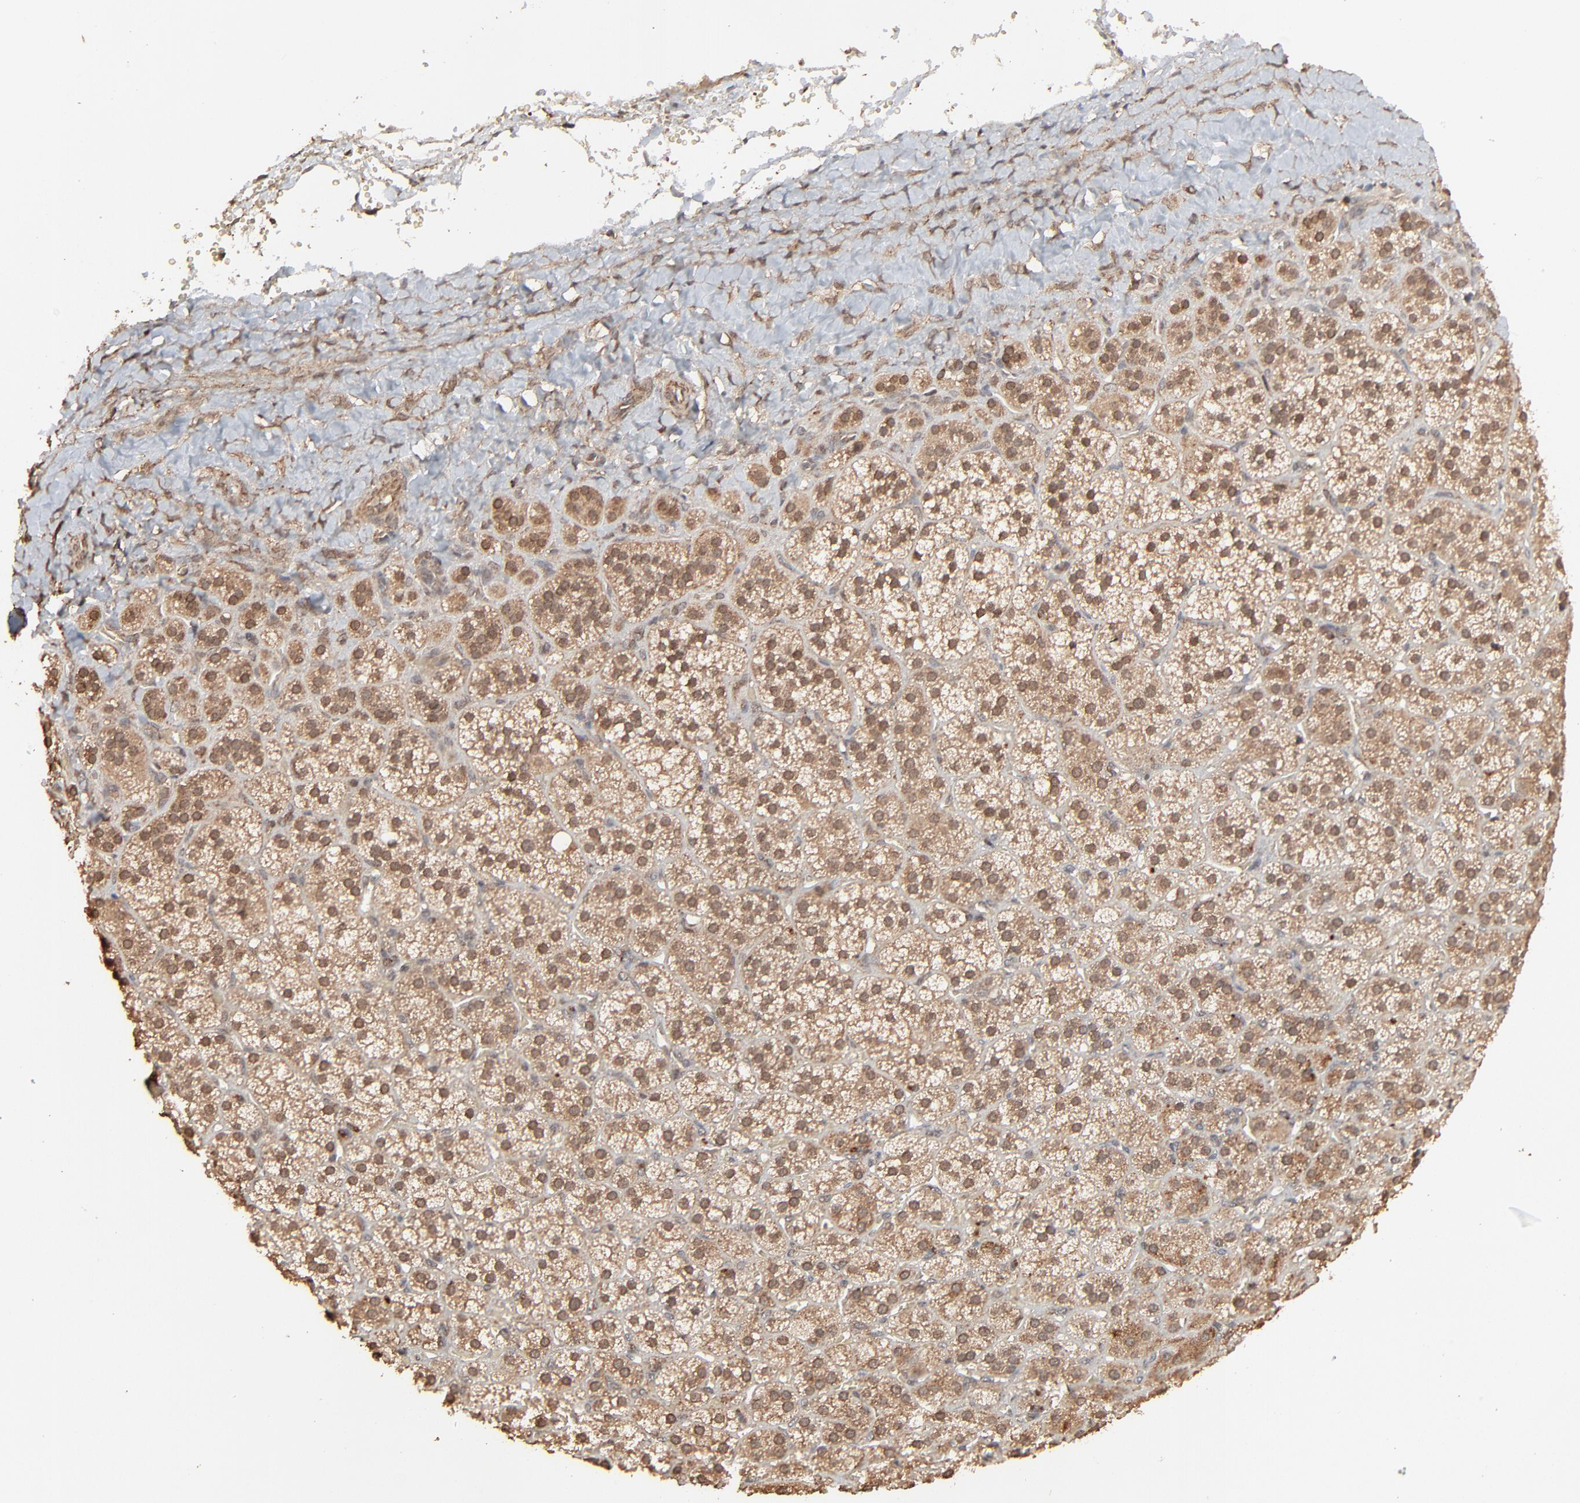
{"staining": {"intensity": "weak", "quantity": ">75%", "location": "cytoplasmic/membranous,nuclear"}, "tissue": "adrenal gland", "cell_type": "Glandular cells", "image_type": "normal", "snomed": [{"axis": "morphology", "description": "Normal tissue, NOS"}, {"axis": "topography", "description": "Adrenal gland"}], "caption": "Adrenal gland was stained to show a protein in brown. There is low levels of weak cytoplasmic/membranous,nuclear expression in approximately >75% of glandular cells.", "gene": "FAM227A", "patient": {"sex": "female", "age": 71}}